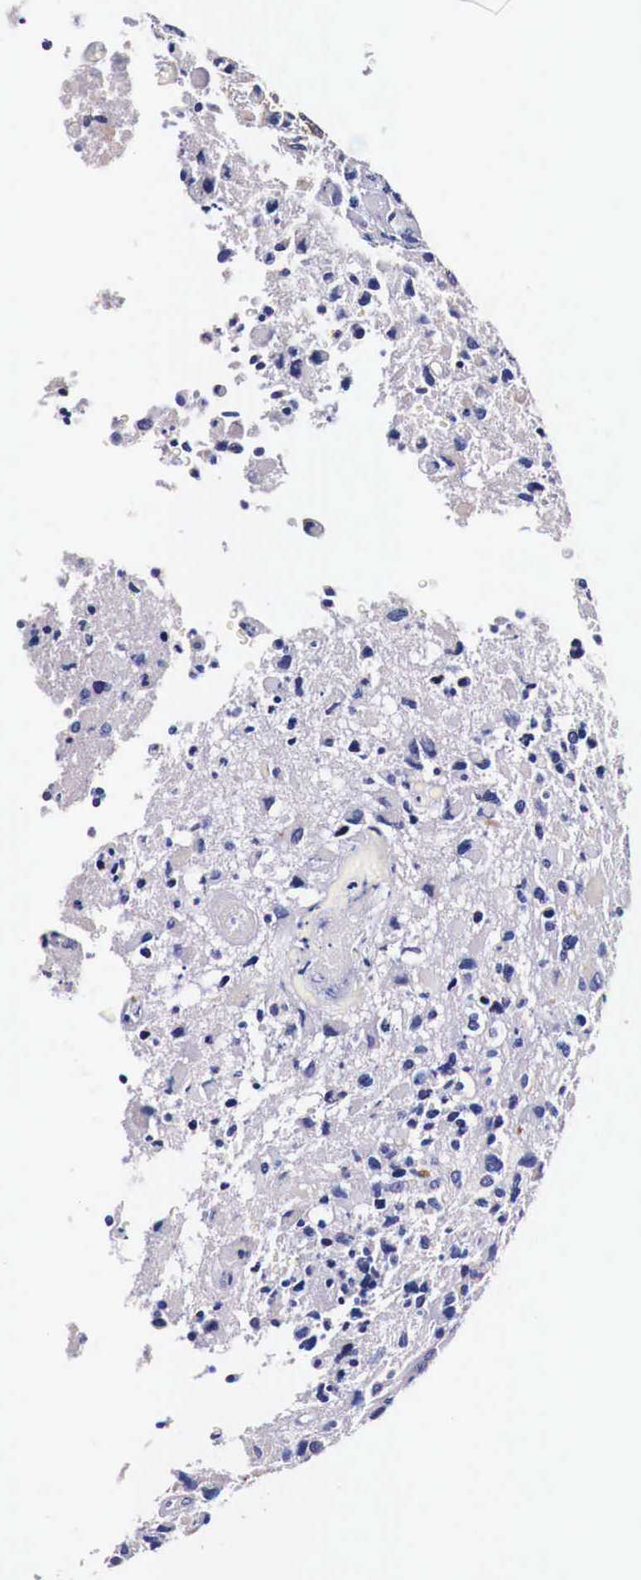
{"staining": {"intensity": "negative", "quantity": "none", "location": "none"}, "tissue": "glioma", "cell_type": "Tumor cells", "image_type": "cancer", "snomed": [{"axis": "morphology", "description": "Glioma, malignant, High grade"}, {"axis": "topography", "description": "Brain"}], "caption": "DAB (3,3'-diaminobenzidine) immunohistochemical staining of human malignant high-grade glioma shows no significant expression in tumor cells. (Brightfield microscopy of DAB (3,3'-diaminobenzidine) IHC at high magnification).", "gene": "HSPB1", "patient": {"sex": "male", "age": 69}}